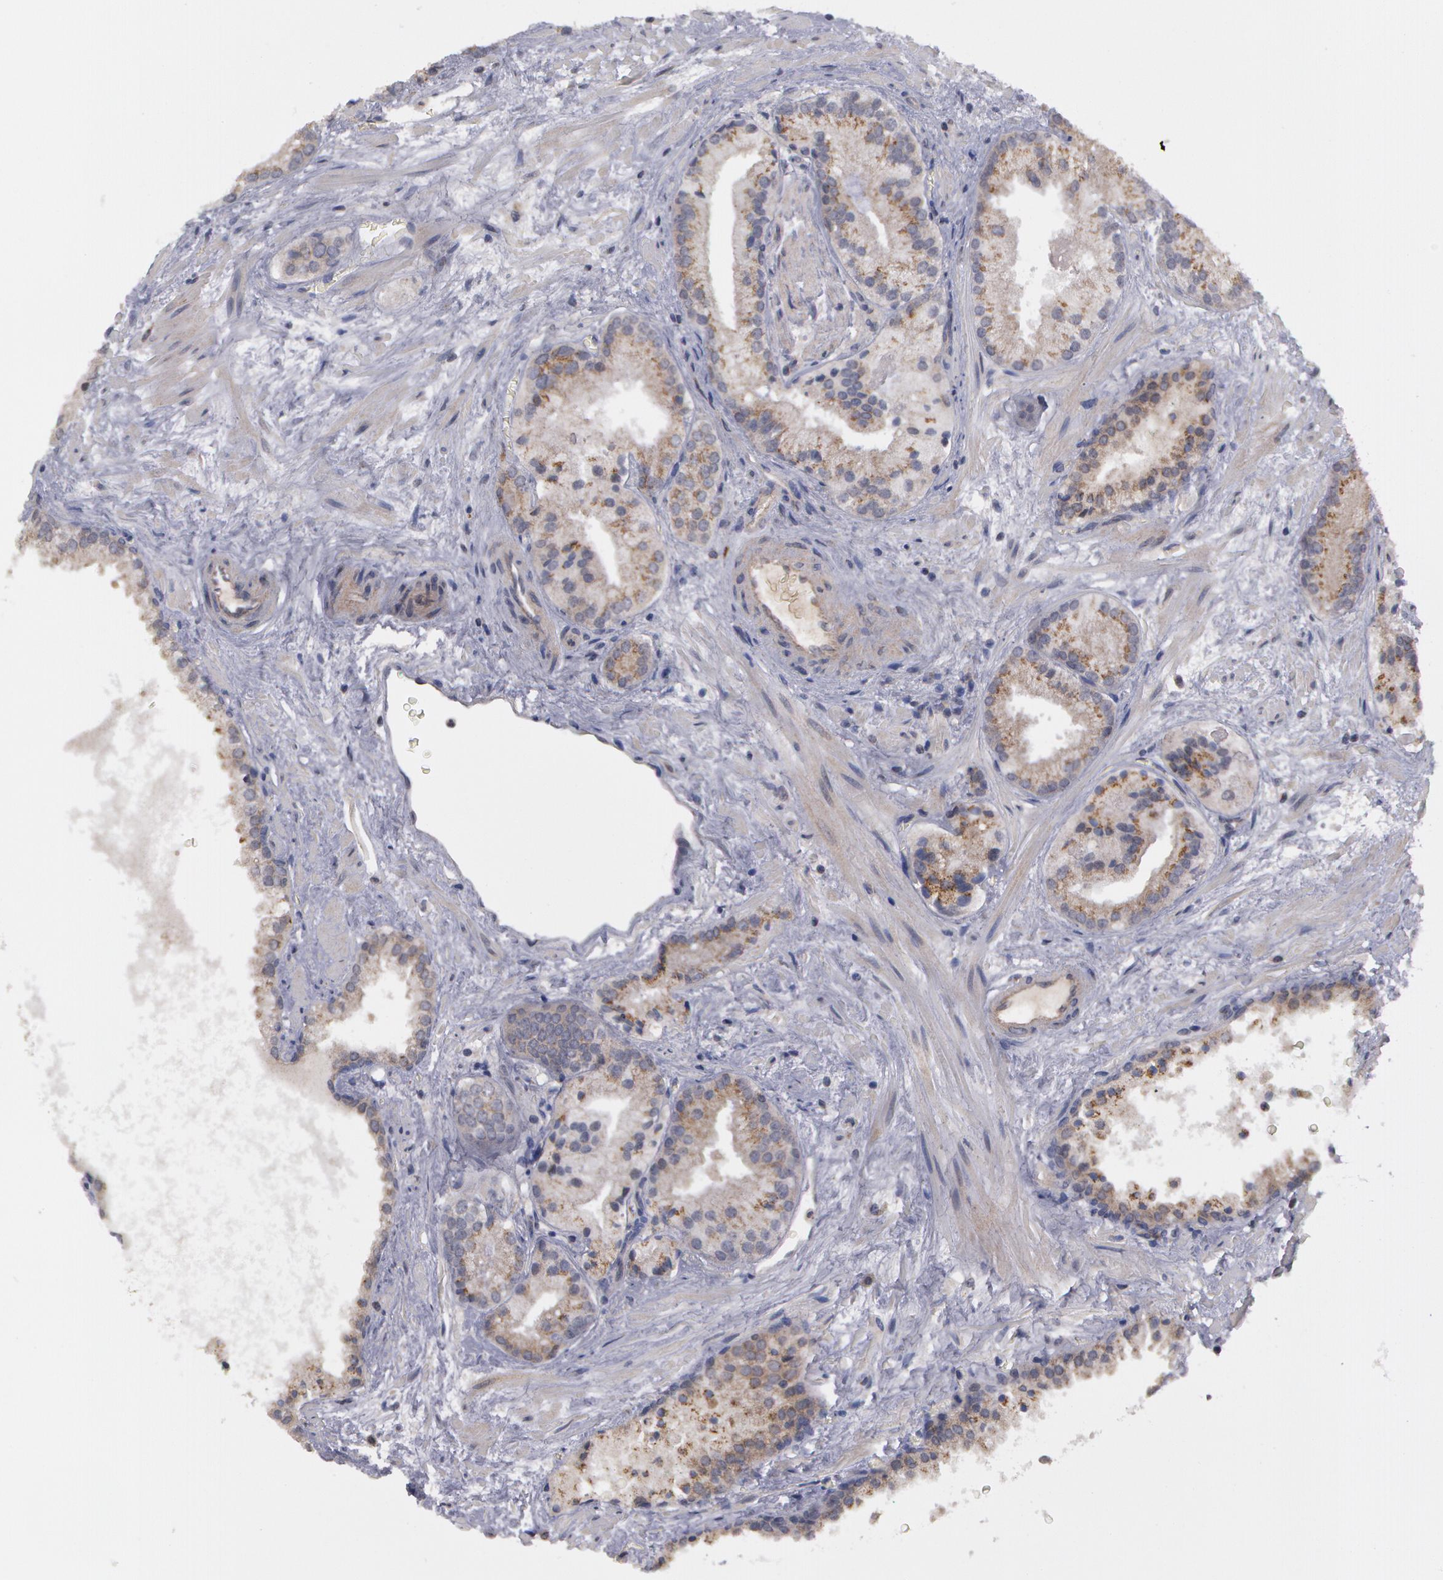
{"staining": {"intensity": "moderate", "quantity": ">75%", "location": "cytoplasmic/membranous"}, "tissue": "prostate cancer", "cell_type": "Tumor cells", "image_type": "cancer", "snomed": [{"axis": "morphology", "description": "Adenocarcinoma, Medium grade"}, {"axis": "topography", "description": "Prostate"}], "caption": "Immunohistochemistry (IHC) histopathology image of prostate cancer stained for a protein (brown), which reveals medium levels of moderate cytoplasmic/membranous positivity in approximately >75% of tumor cells.", "gene": "STX5", "patient": {"sex": "male", "age": 70}}